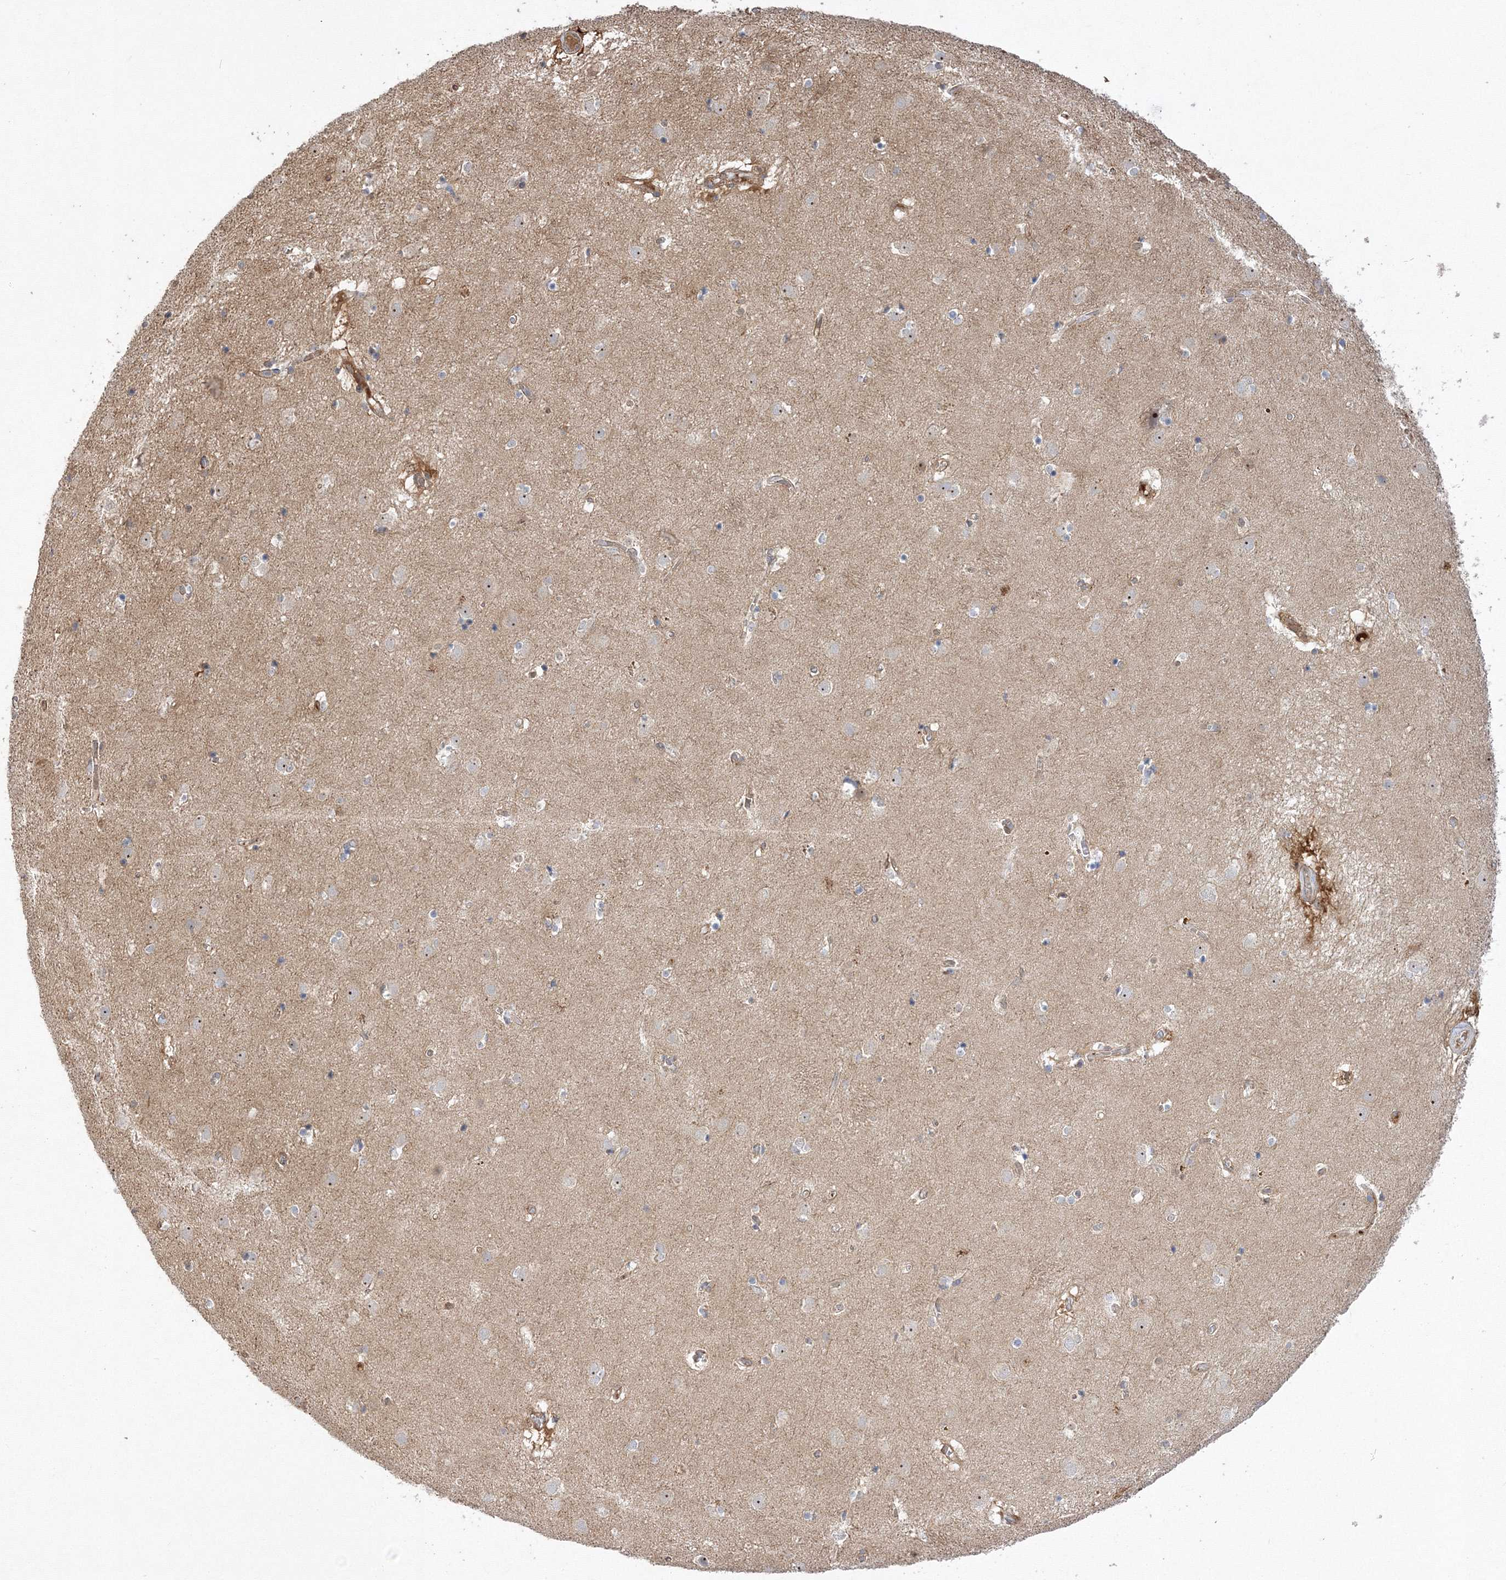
{"staining": {"intensity": "negative", "quantity": "none", "location": "none"}, "tissue": "caudate", "cell_type": "Glial cells", "image_type": "normal", "snomed": [{"axis": "morphology", "description": "Normal tissue, NOS"}, {"axis": "topography", "description": "Lateral ventricle wall"}], "caption": "DAB (3,3'-diaminobenzidine) immunohistochemical staining of normal human caudate demonstrates no significant expression in glial cells. (Brightfield microscopy of DAB immunohistochemistry (IHC) at high magnification).", "gene": "NPM3", "patient": {"sex": "male", "age": 70}}